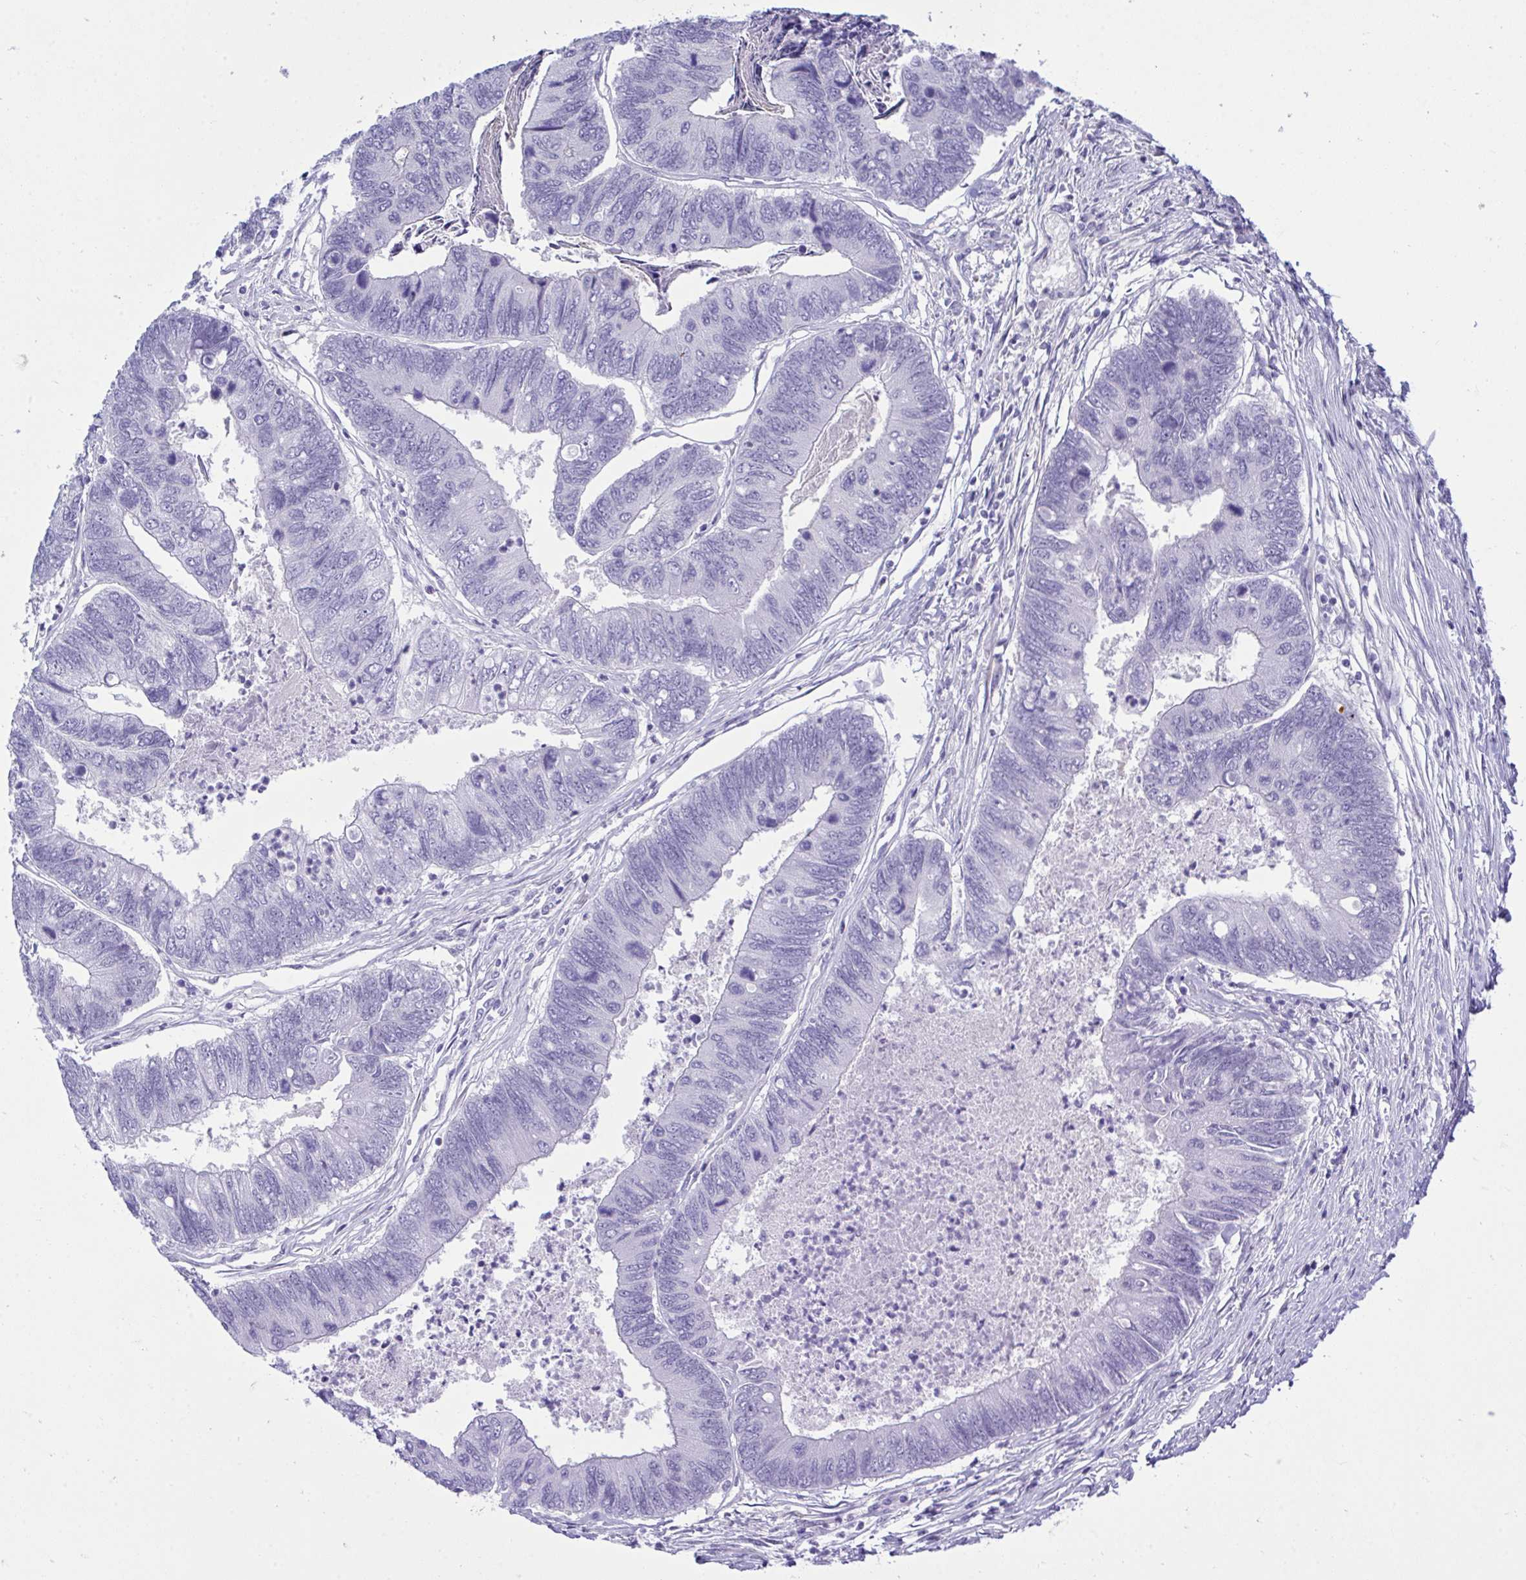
{"staining": {"intensity": "negative", "quantity": "none", "location": "none"}, "tissue": "colorectal cancer", "cell_type": "Tumor cells", "image_type": "cancer", "snomed": [{"axis": "morphology", "description": "Adenocarcinoma, NOS"}, {"axis": "topography", "description": "Colon"}], "caption": "Immunohistochemistry micrograph of neoplastic tissue: adenocarcinoma (colorectal) stained with DAB reveals no significant protein staining in tumor cells.", "gene": "MED9", "patient": {"sex": "female", "age": 67}}